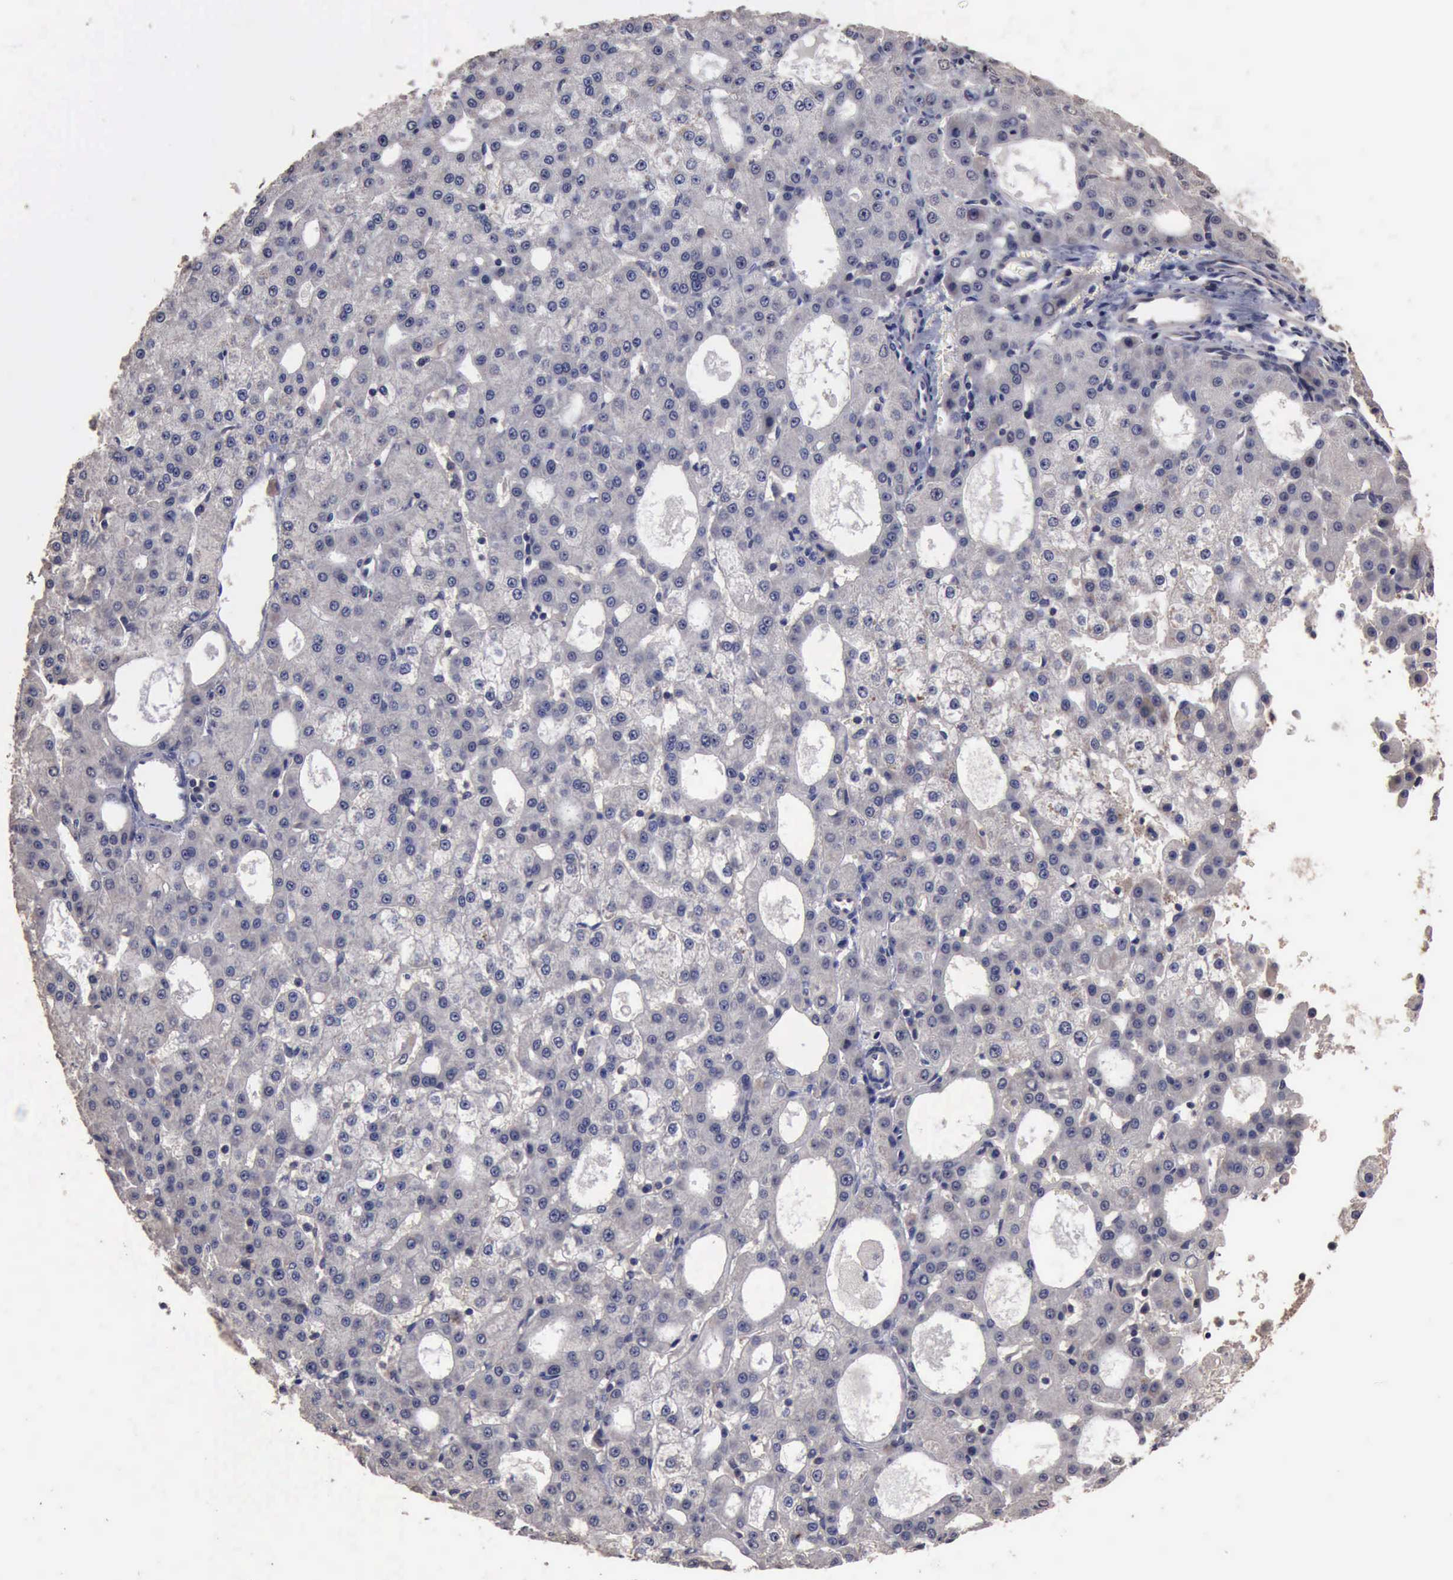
{"staining": {"intensity": "negative", "quantity": "none", "location": "none"}, "tissue": "liver cancer", "cell_type": "Tumor cells", "image_type": "cancer", "snomed": [{"axis": "morphology", "description": "Carcinoma, Hepatocellular, NOS"}, {"axis": "topography", "description": "Liver"}], "caption": "This is an immunohistochemistry (IHC) photomicrograph of liver hepatocellular carcinoma. There is no positivity in tumor cells.", "gene": "CRKL", "patient": {"sex": "male", "age": 47}}